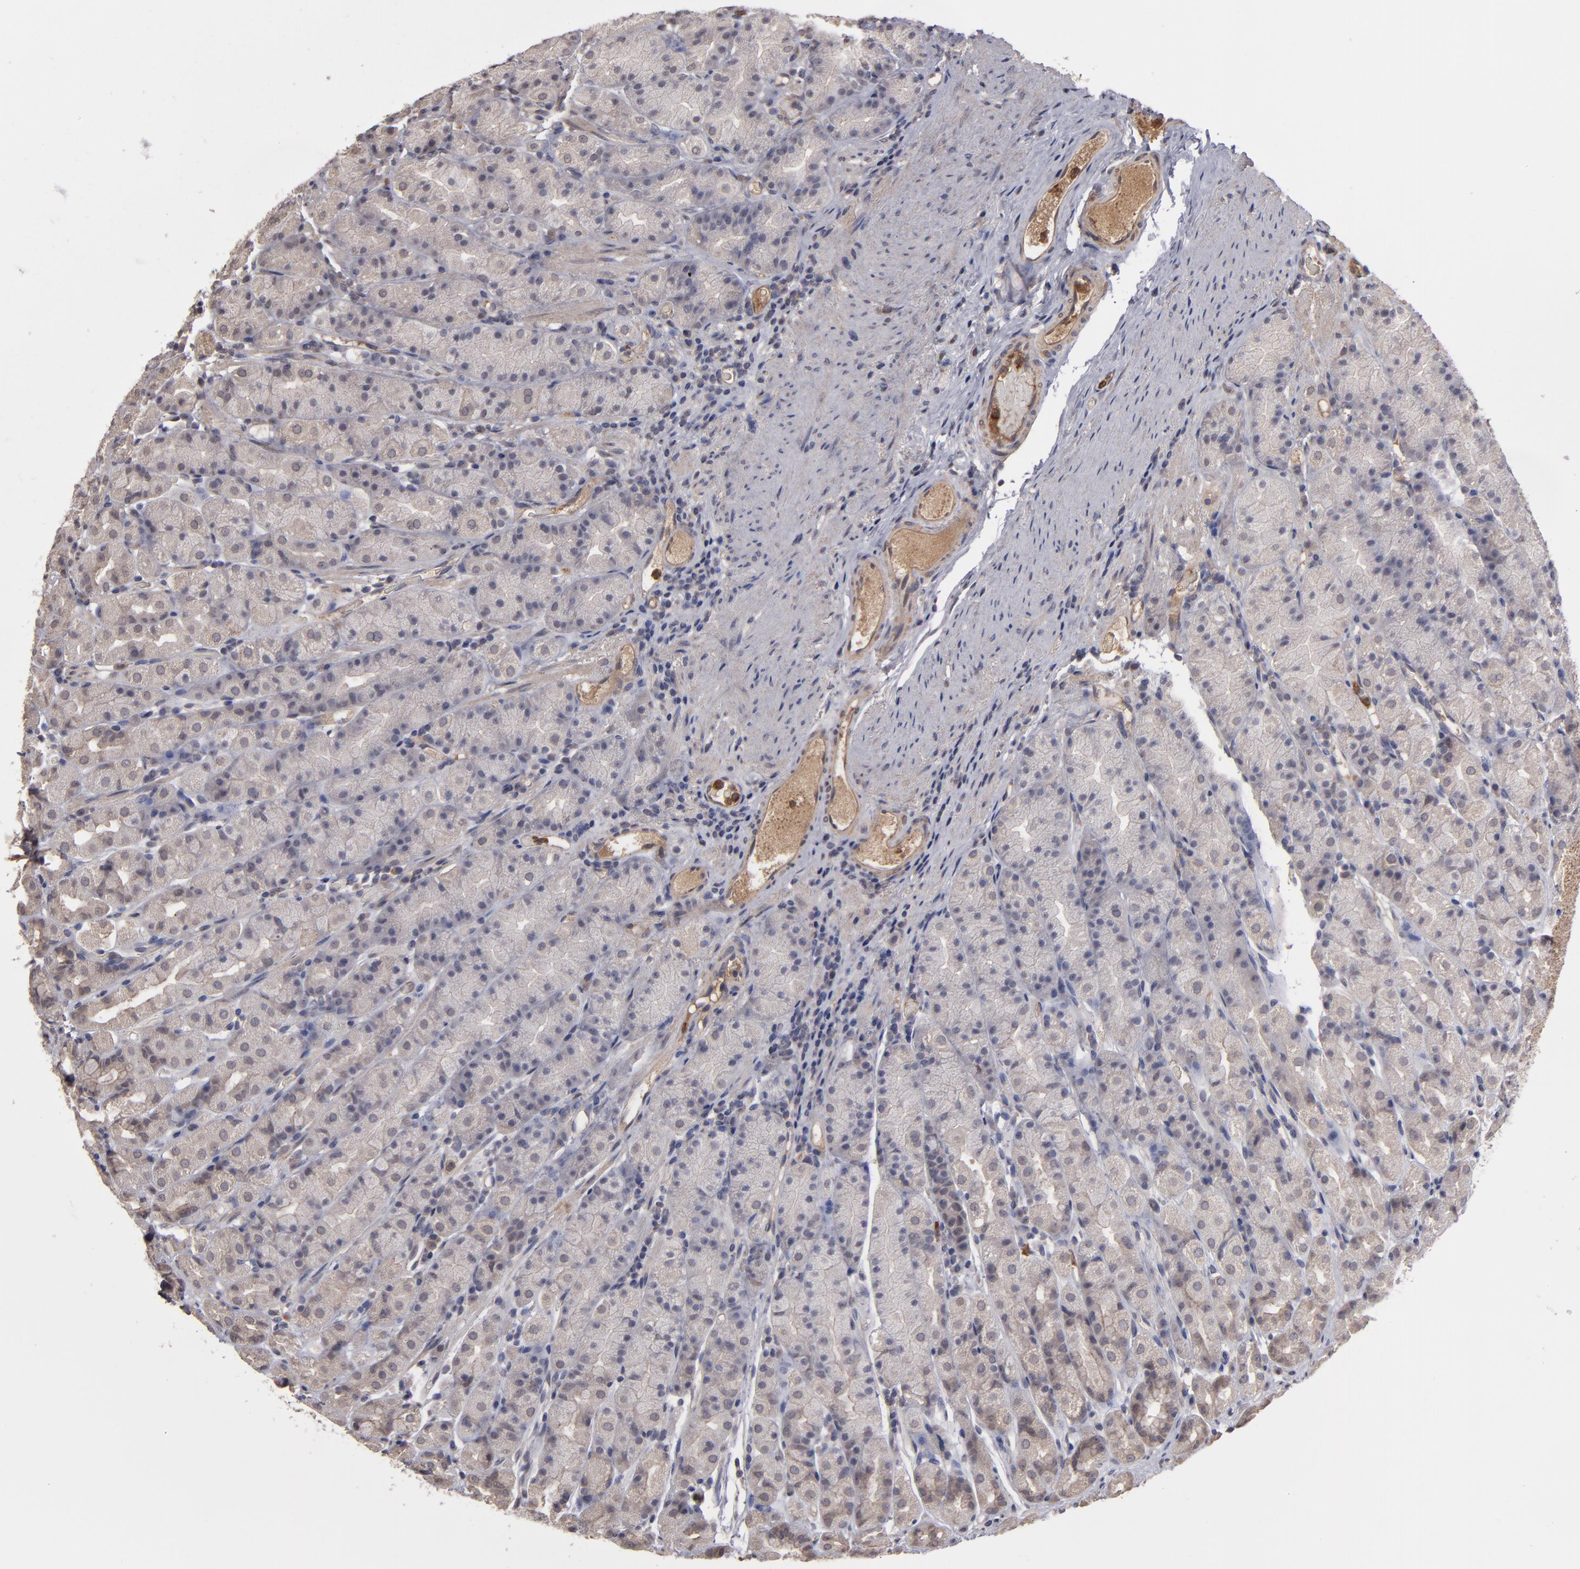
{"staining": {"intensity": "negative", "quantity": "none", "location": "none"}, "tissue": "stomach", "cell_type": "Glandular cells", "image_type": "normal", "snomed": [{"axis": "morphology", "description": "Normal tissue, NOS"}, {"axis": "topography", "description": "Stomach, upper"}], "caption": "Immunohistochemistry (IHC) photomicrograph of normal stomach: human stomach stained with DAB shows no significant protein staining in glandular cells. (Immunohistochemistry, brightfield microscopy, high magnification).", "gene": "SERPINA7", "patient": {"sex": "male", "age": 68}}